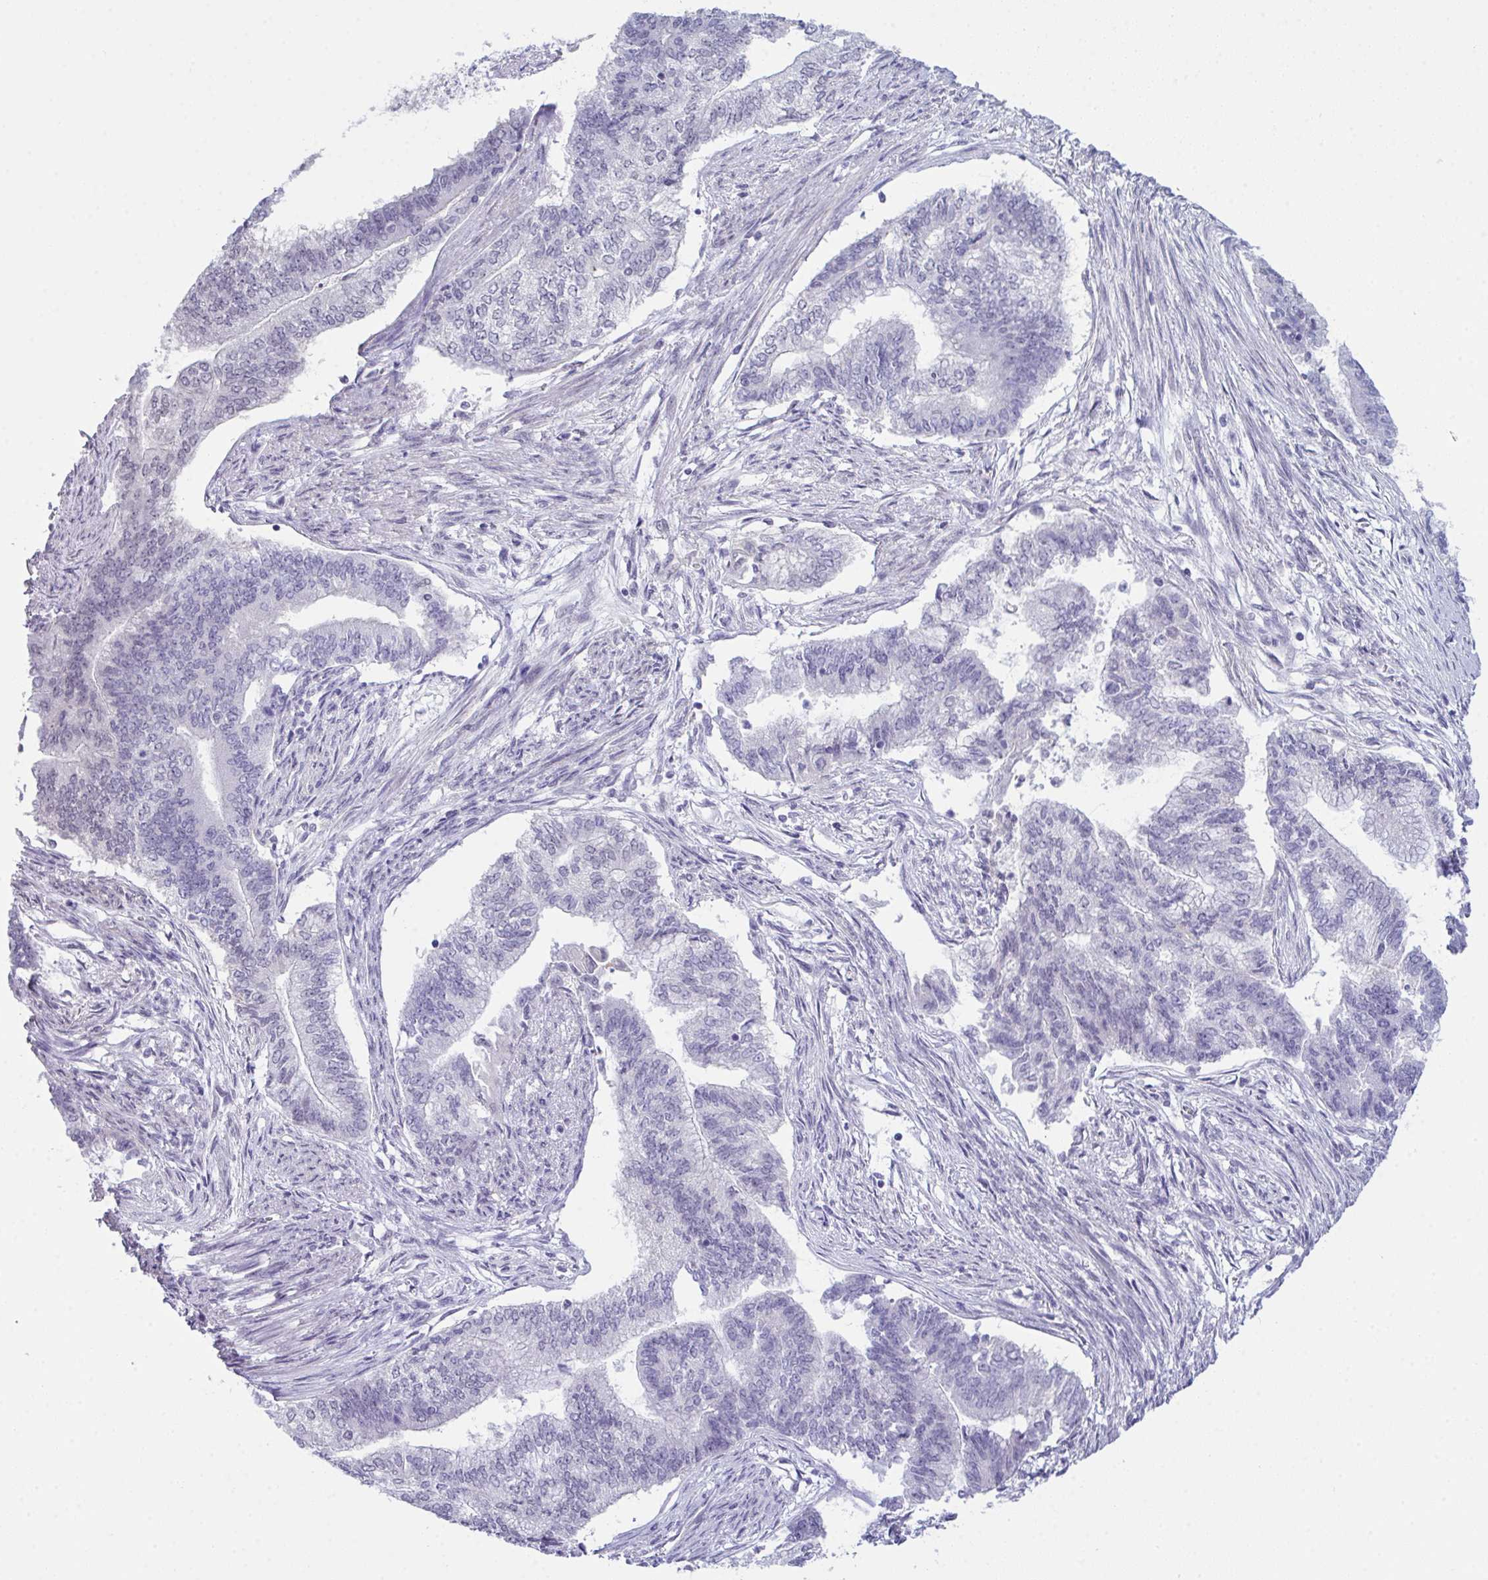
{"staining": {"intensity": "negative", "quantity": "none", "location": "none"}, "tissue": "endometrial cancer", "cell_type": "Tumor cells", "image_type": "cancer", "snomed": [{"axis": "morphology", "description": "Adenocarcinoma, NOS"}, {"axis": "topography", "description": "Endometrium"}], "caption": "The IHC micrograph has no significant positivity in tumor cells of endometrial adenocarcinoma tissue.", "gene": "ATP6V0D2", "patient": {"sex": "female", "age": 65}}